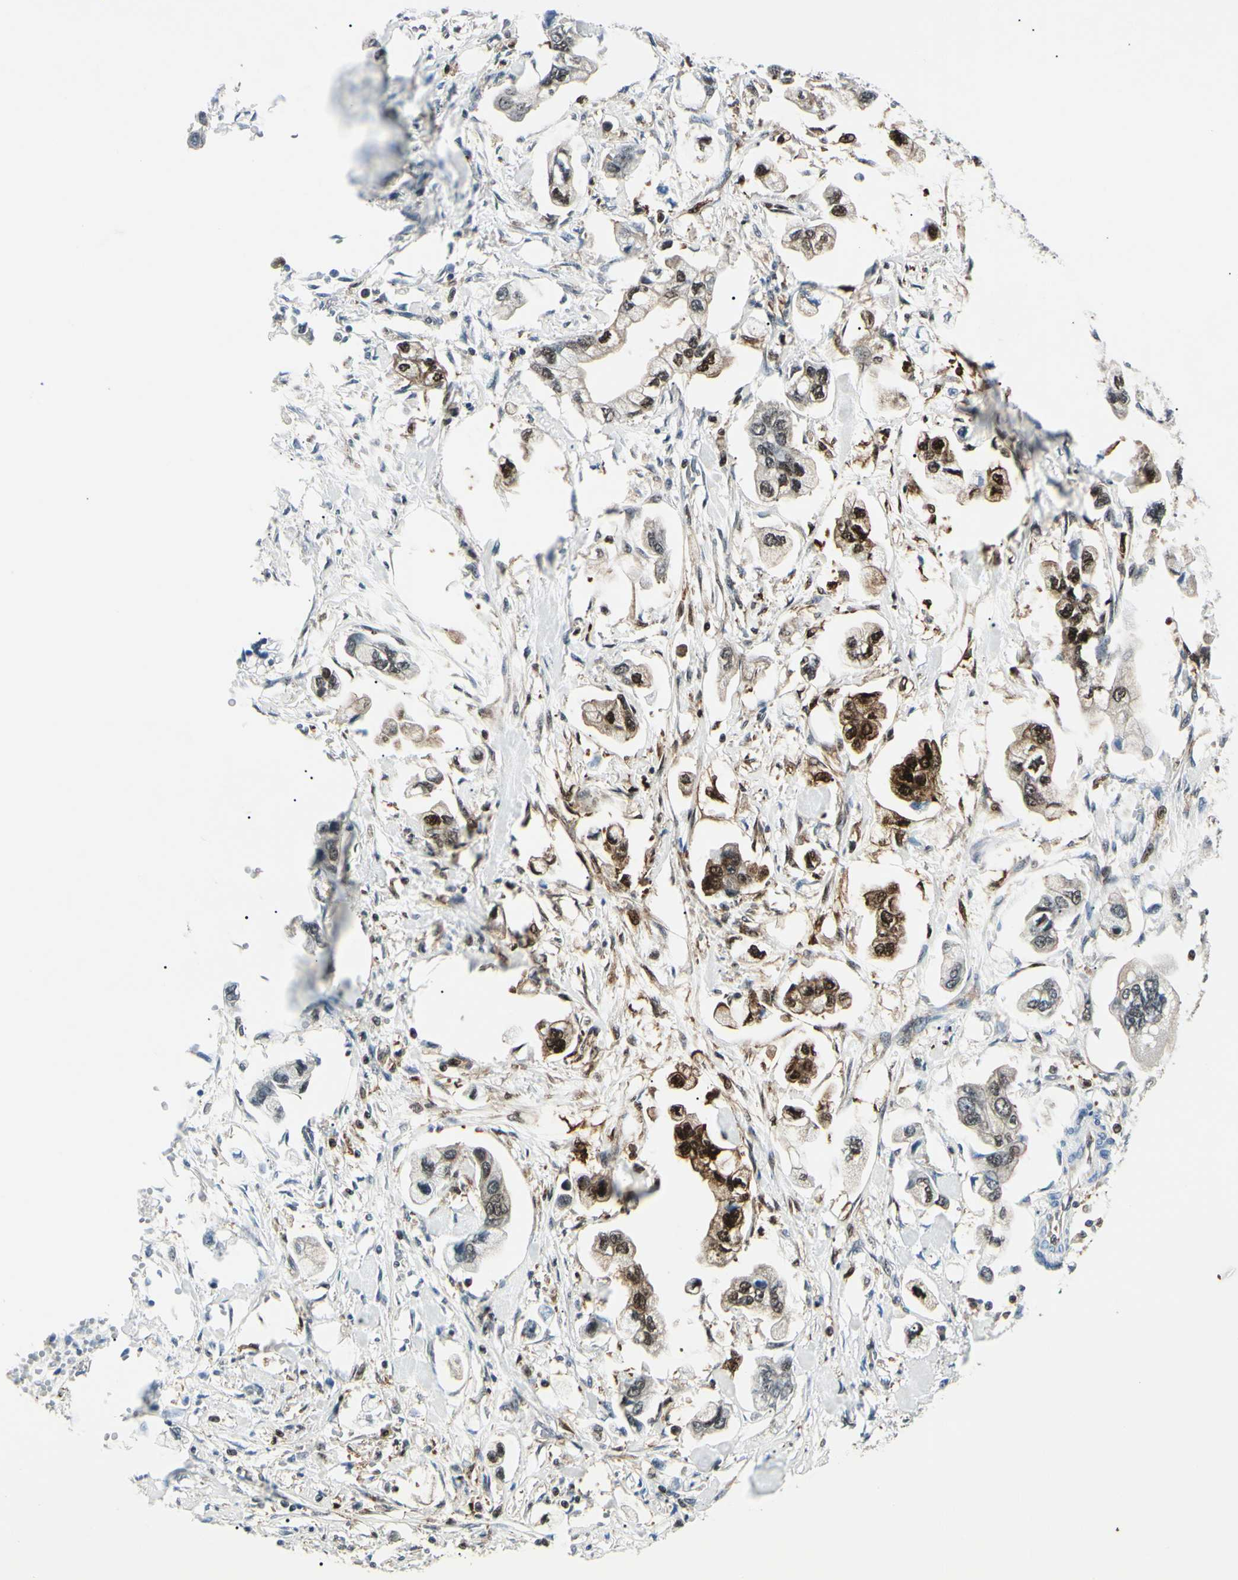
{"staining": {"intensity": "strong", "quantity": "25%-75%", "location": "cytoplasmic/membranous,nuclear"}, "tissue": "stomach cancer", "cell_type": "Tumor cells", "image_type": "cancer", "snomed": [{"axis": "morphology", "description": "Adenocarcinoma, NOS"}, {"axis": "topography", "description": "Stomach"}], "caption": "Adenocarcinoma (stomach) stained with a brown dye demonstrates strong cytoplasmic/membranous and nuclear positive positivity in approximately 25%-75% of tumor cells.", "gene": "PGK1", "patient": {"sex": "male", "age": 62}}